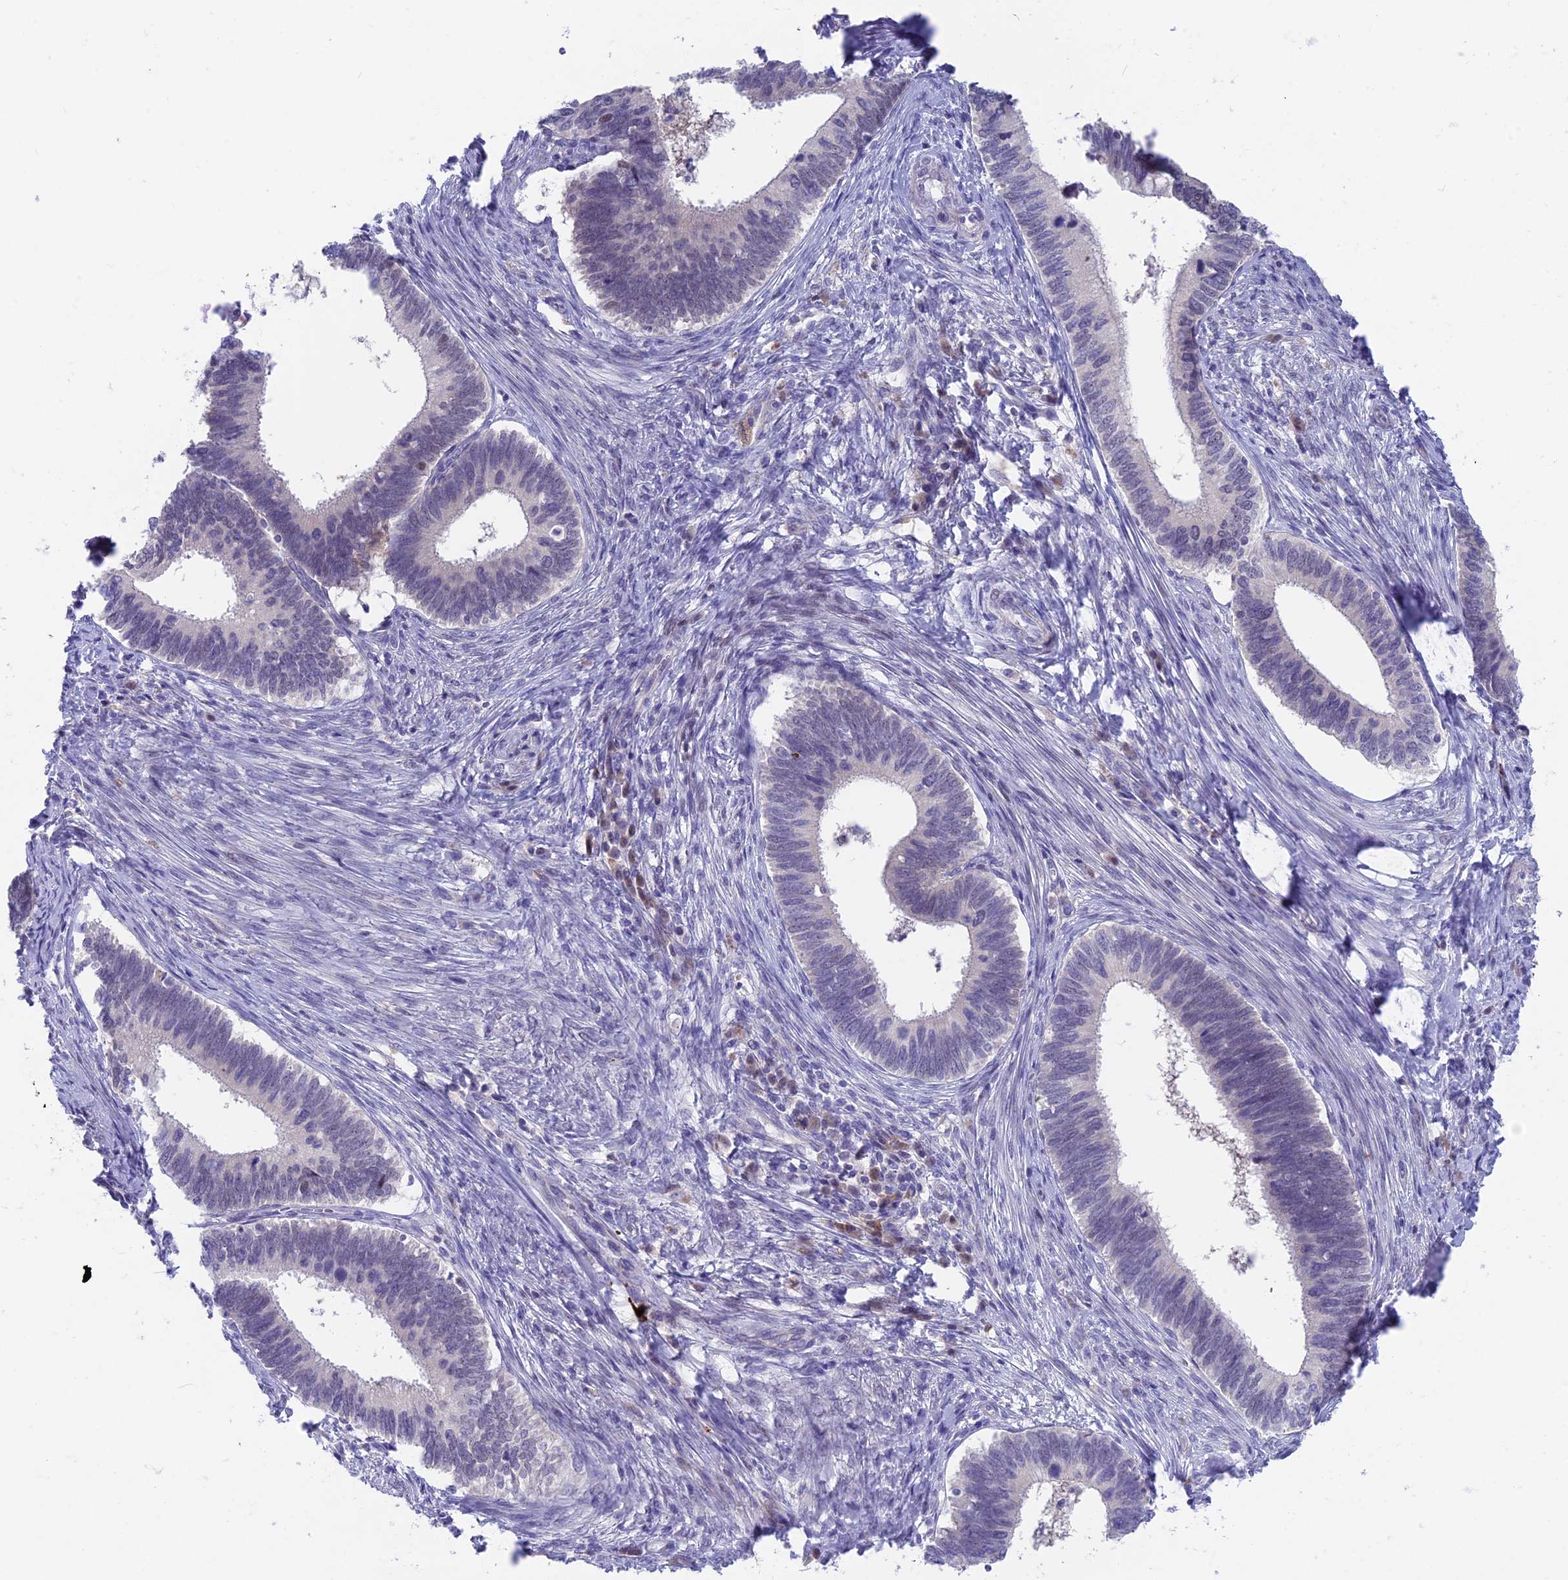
{"staining": {"intensity": "negative", "quantity": "none", "location": "none"}, "tissue": "cervical cancer", "cell_type": "Tumor cells", "image_type": "cancer", "snomed": [{"axis": "morphology", "description": "Adenocarcinoma, NOS"}, {"axis": "topography", "description": "Cervix"}], "caption": "A photomicrograph of human adenocarcinoma (cervical) is negative for staining in tumor cells. The staining is performed using DAB (3,3'-diaminobenzidine) brown chromogen with nuclei counter-stained in using hematoxylin.", "gene": "SNTN", "patient": {"sex": "female", "age": 42}}